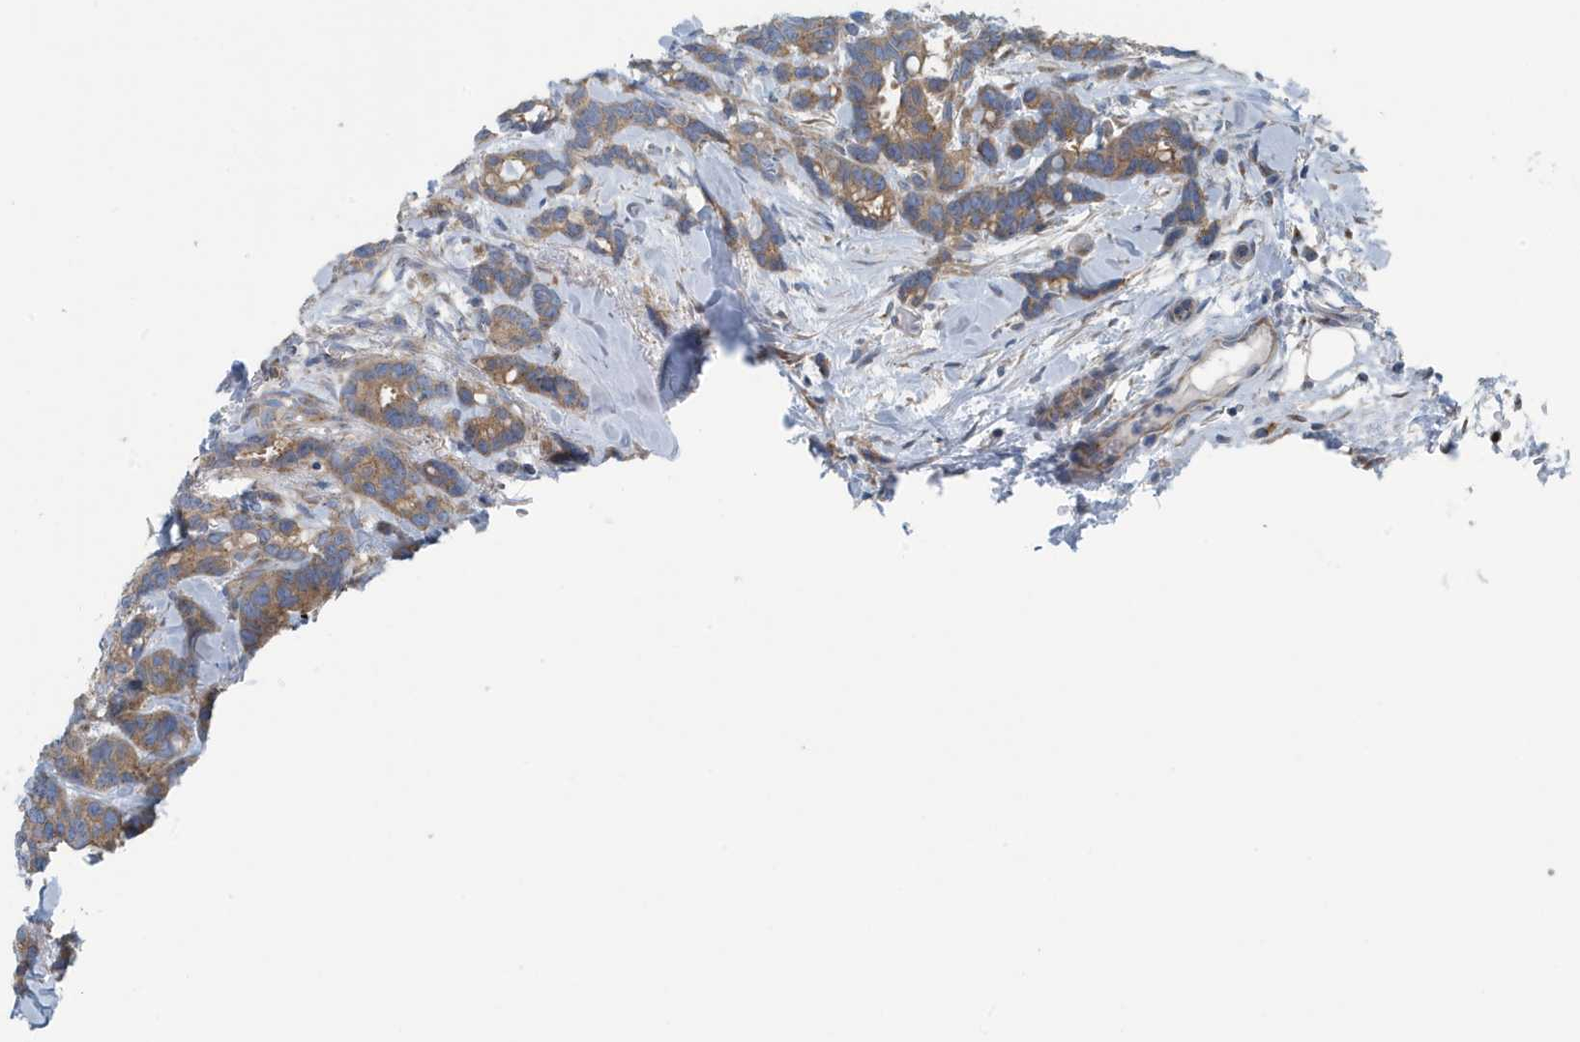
{"staining": {"intensity": "moderate", "quantity": ">75%", "location": "cytoplasmic/membranous"}, "tissue": "breast cancer", "cell_type": "Tumor cells", "image_type": "cancer", "snomed": [{"axis": "morphology", "description": "Duct carcinoma"}, {"axis": "topography", "description": "Breast"}], "caption": "This is an image of immunohistochemistry (IHC) staining of intraductal carcinoma (breast), which shows moderate positivity in the cytoplasmic/membranous of tumor cells.", "gene": "PPM1M", "patient": {"sex": "female", "age": 87}}